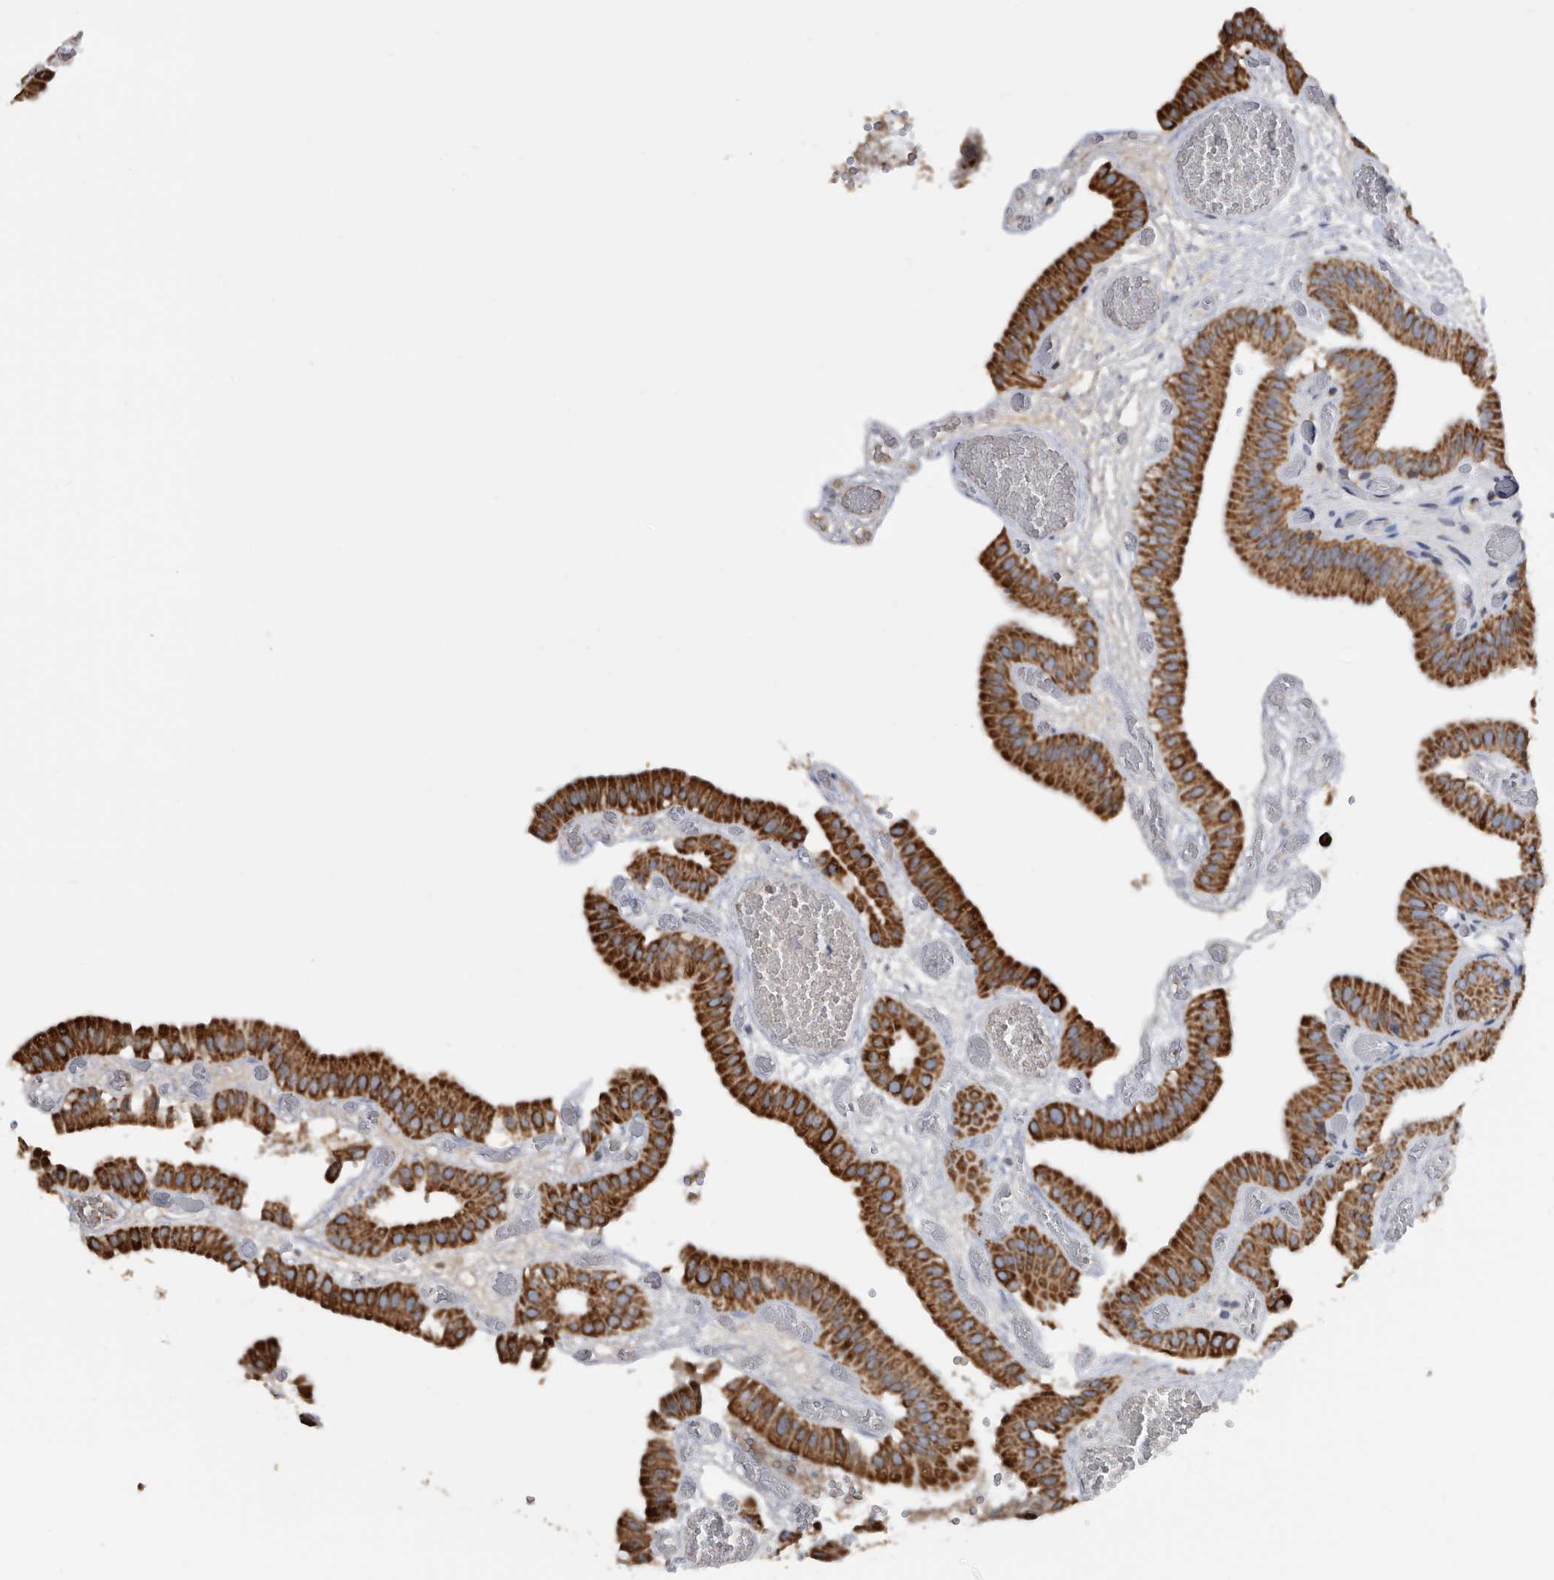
{"staining": {"intensity": "strong", "quantity": ">75%", "location": "cytoplasmic/membranous"}, "tissue": "gallbladder", "cell_type": "Glandular cells", "image_type": "normal", "snomed": [{"axis": "morphology", "description": "Normal tissue, NOS"}, {"axis": "topography", "description": "Gallbladder"}], "caption": "Glandular cells exhibit high levels of strong cytoplasmic/membranous expression in approximately >75% of cells in benign gallbladder. (Brightfield microscopy of DAB IHC at high magnification).", "gene": "WFDC1", "patient": {"sex": "female", "age": 64}}